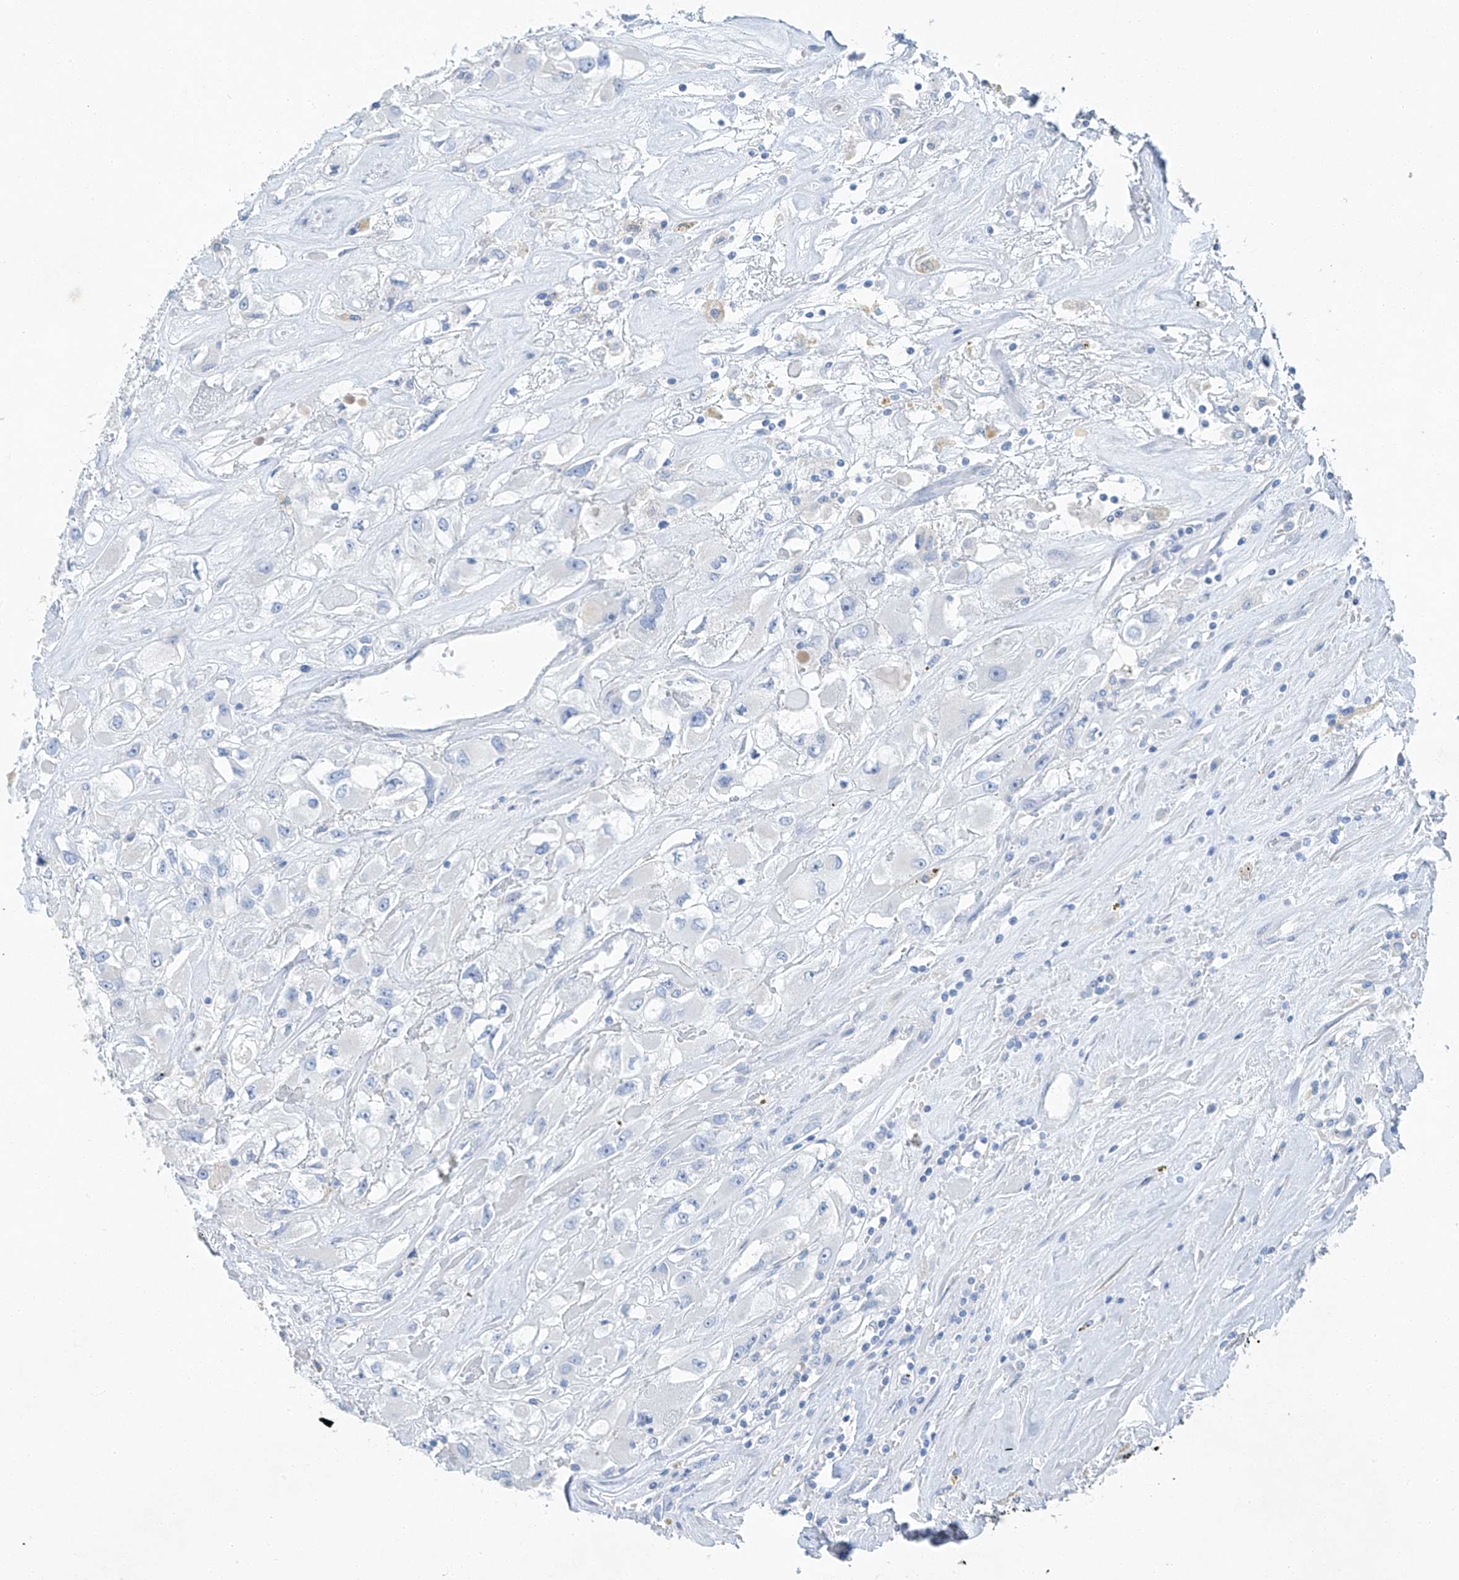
{"staining": {"intensity": "negative", "quantity": "none", "location": "none"}, "tissue": "renal cancer", "cell_type": "Tumor cells", "image_type": "cancer", "snomed": [{"axis": "morphology", "description": "Adenocarcinoma, NOS"}, {"axis": "topography", "description": "Kidney"}], "caption": "A photomicrograph of human renal cancer is negative for staining in tumor cells. (Immunohistochemistry, brightfield microscopy, high magnification).", "gene": "C1orf87", "patient": {"sex": "female", "age": 52}}